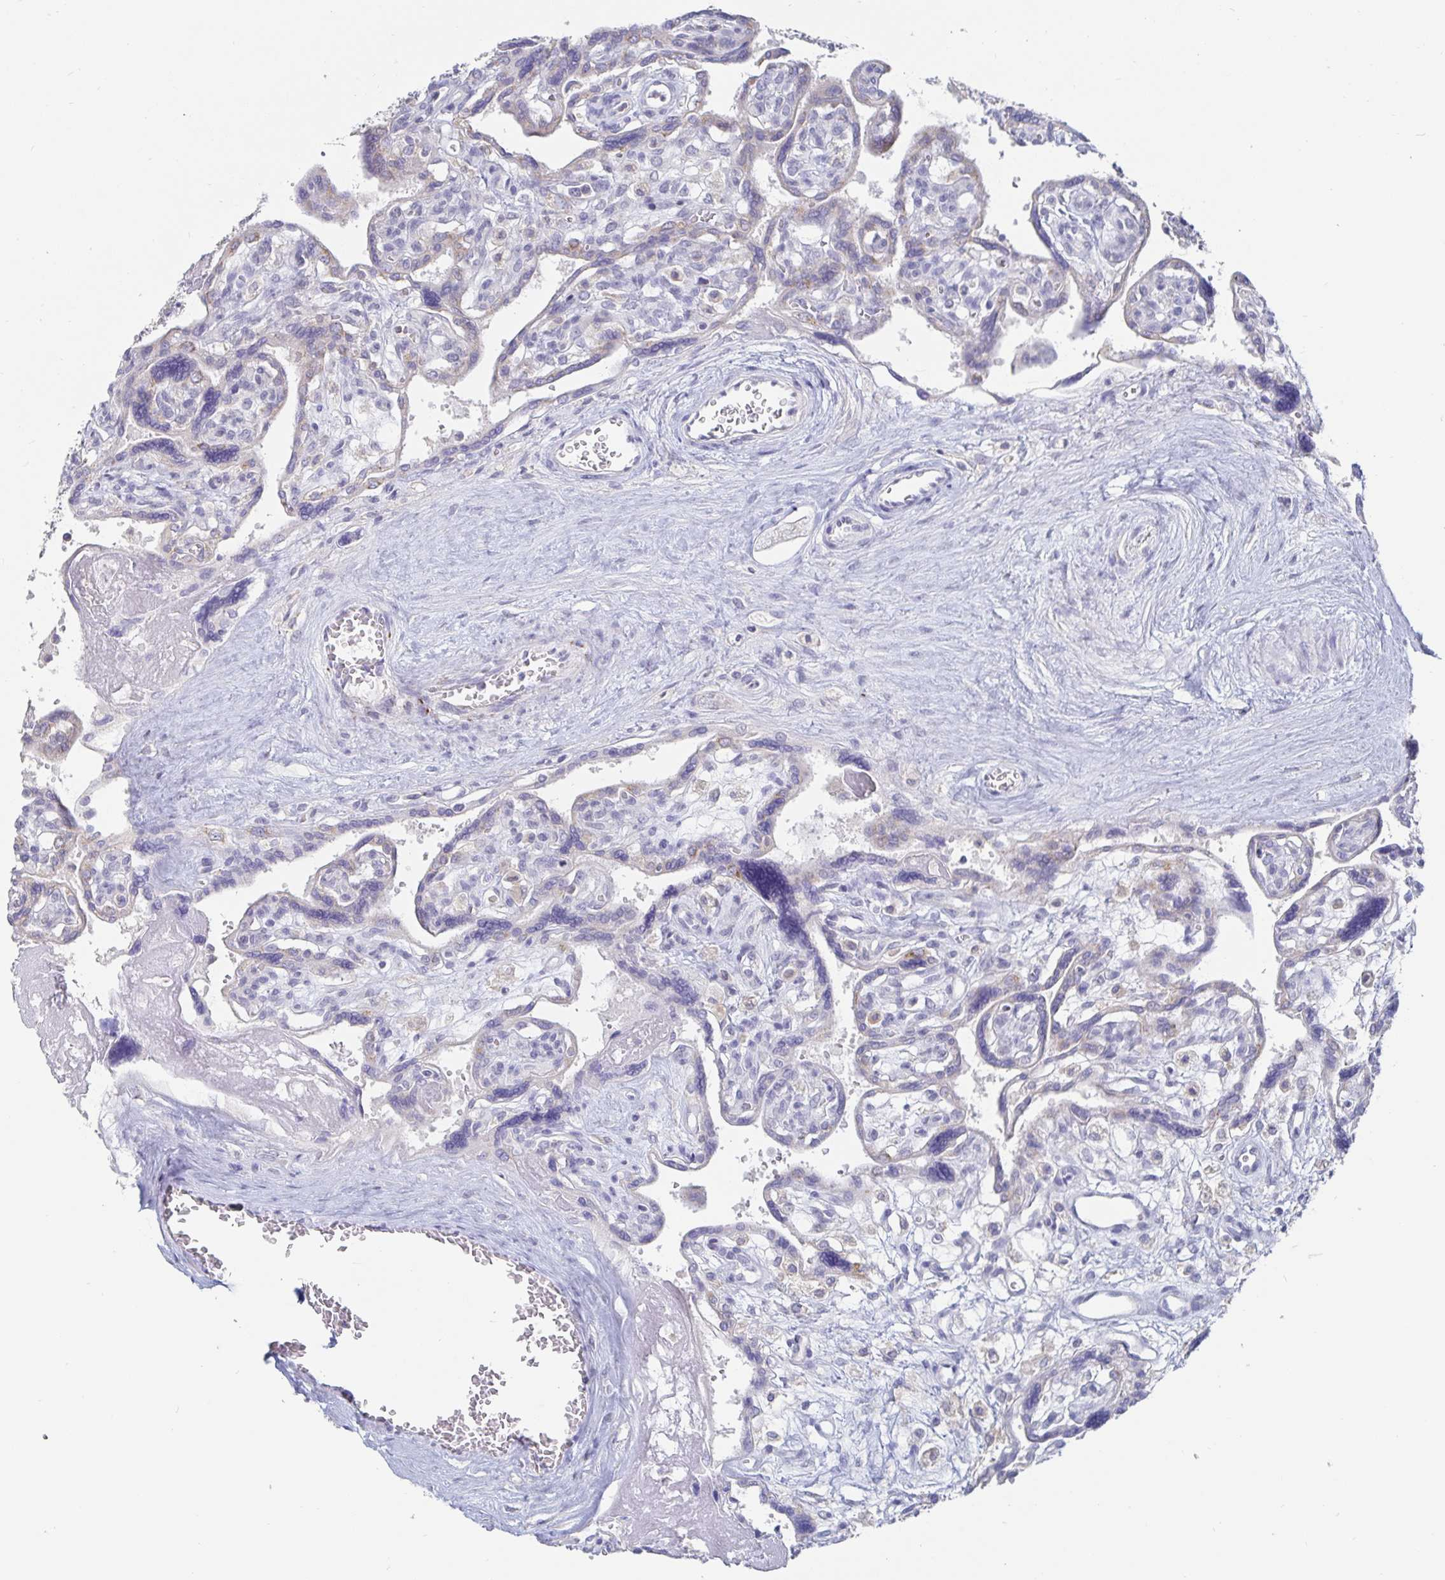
{"staining": {"intensity": "negative", "quantity": "none", "location": "none"}, "tissue": "placenta", "cell_type": "Trophoblastic cells", "image_type": "normal", "snomed": [{"axis": "morphology", "description": "Normal tissue, NOS"}, {"axis": "topography", "description": "Placenta"}], "caption": "Immunohistochemistry photomicrograph of unremarkable human placenta stained for a protein (brown), which exhibits no staining in trophoblastic cells.", "gene": "SPPL3", "patient": {"sex": "female", "age": 39}}